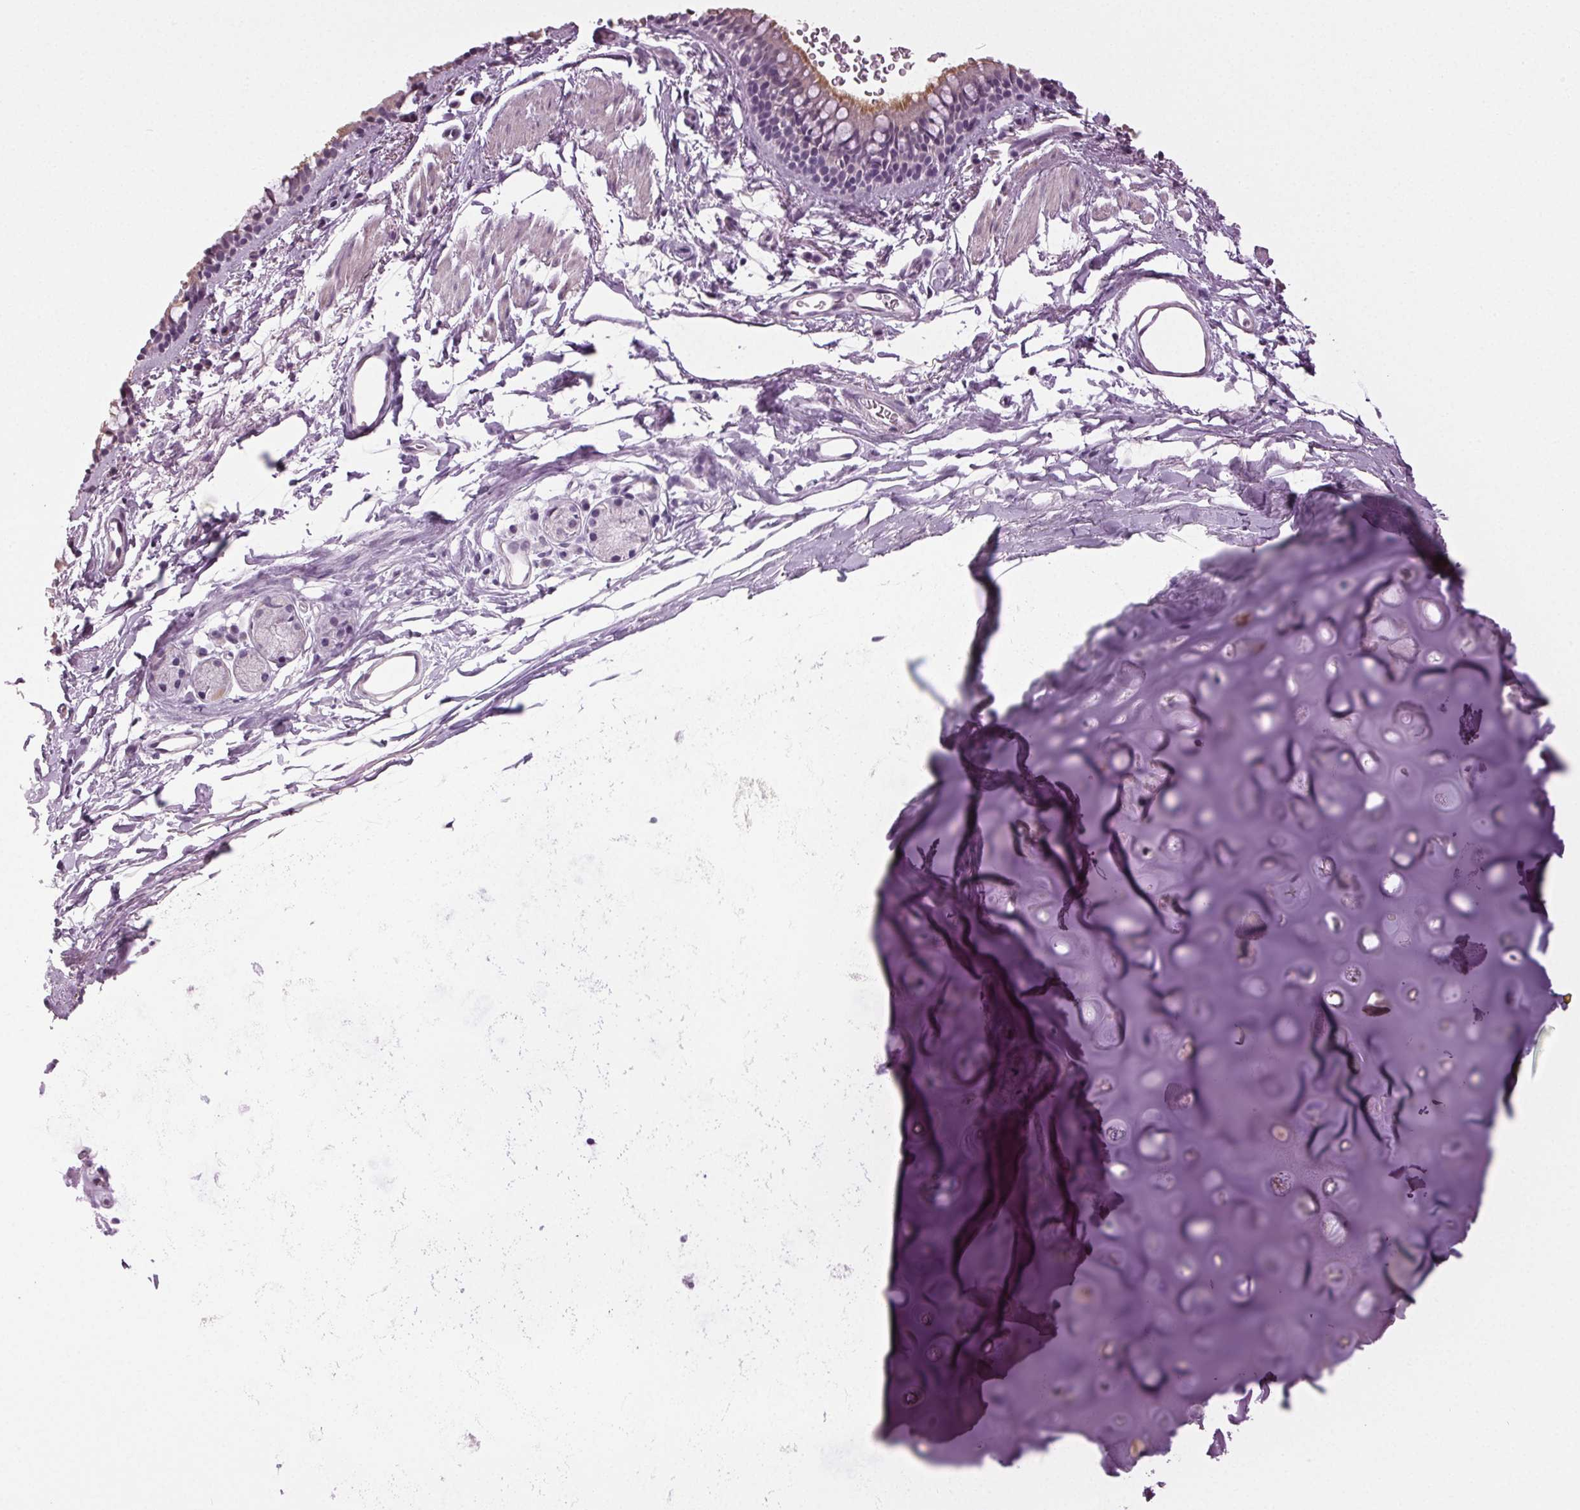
{"staining": {"intensity": "weak", "quantity": ">75%", "location": "cytoplasmic/membranous"}, "tissue": "bronchus", "cell_type": "Respiratory epithelial cells", "image_type": "normal", "snomed": [{"axis": "morphology", "description": "Normal tissue, NOS"}, {"axis": "topography", "description": "Lymph node"}, {"axis": "topography", "description": "Cartilage tissue"}, {"axis": "topography", "description": "Bronchus"}], "caption": "The immunohistochemical stain highlights weak cytoplasmic/membranous expression in respiratory epithelial cells of unremarkable bronchus. The protein is shown in brown color, while the nuclei are stained blue.", "gene": "DNAH12", "patient": {"sex": "female", "age": 70}}